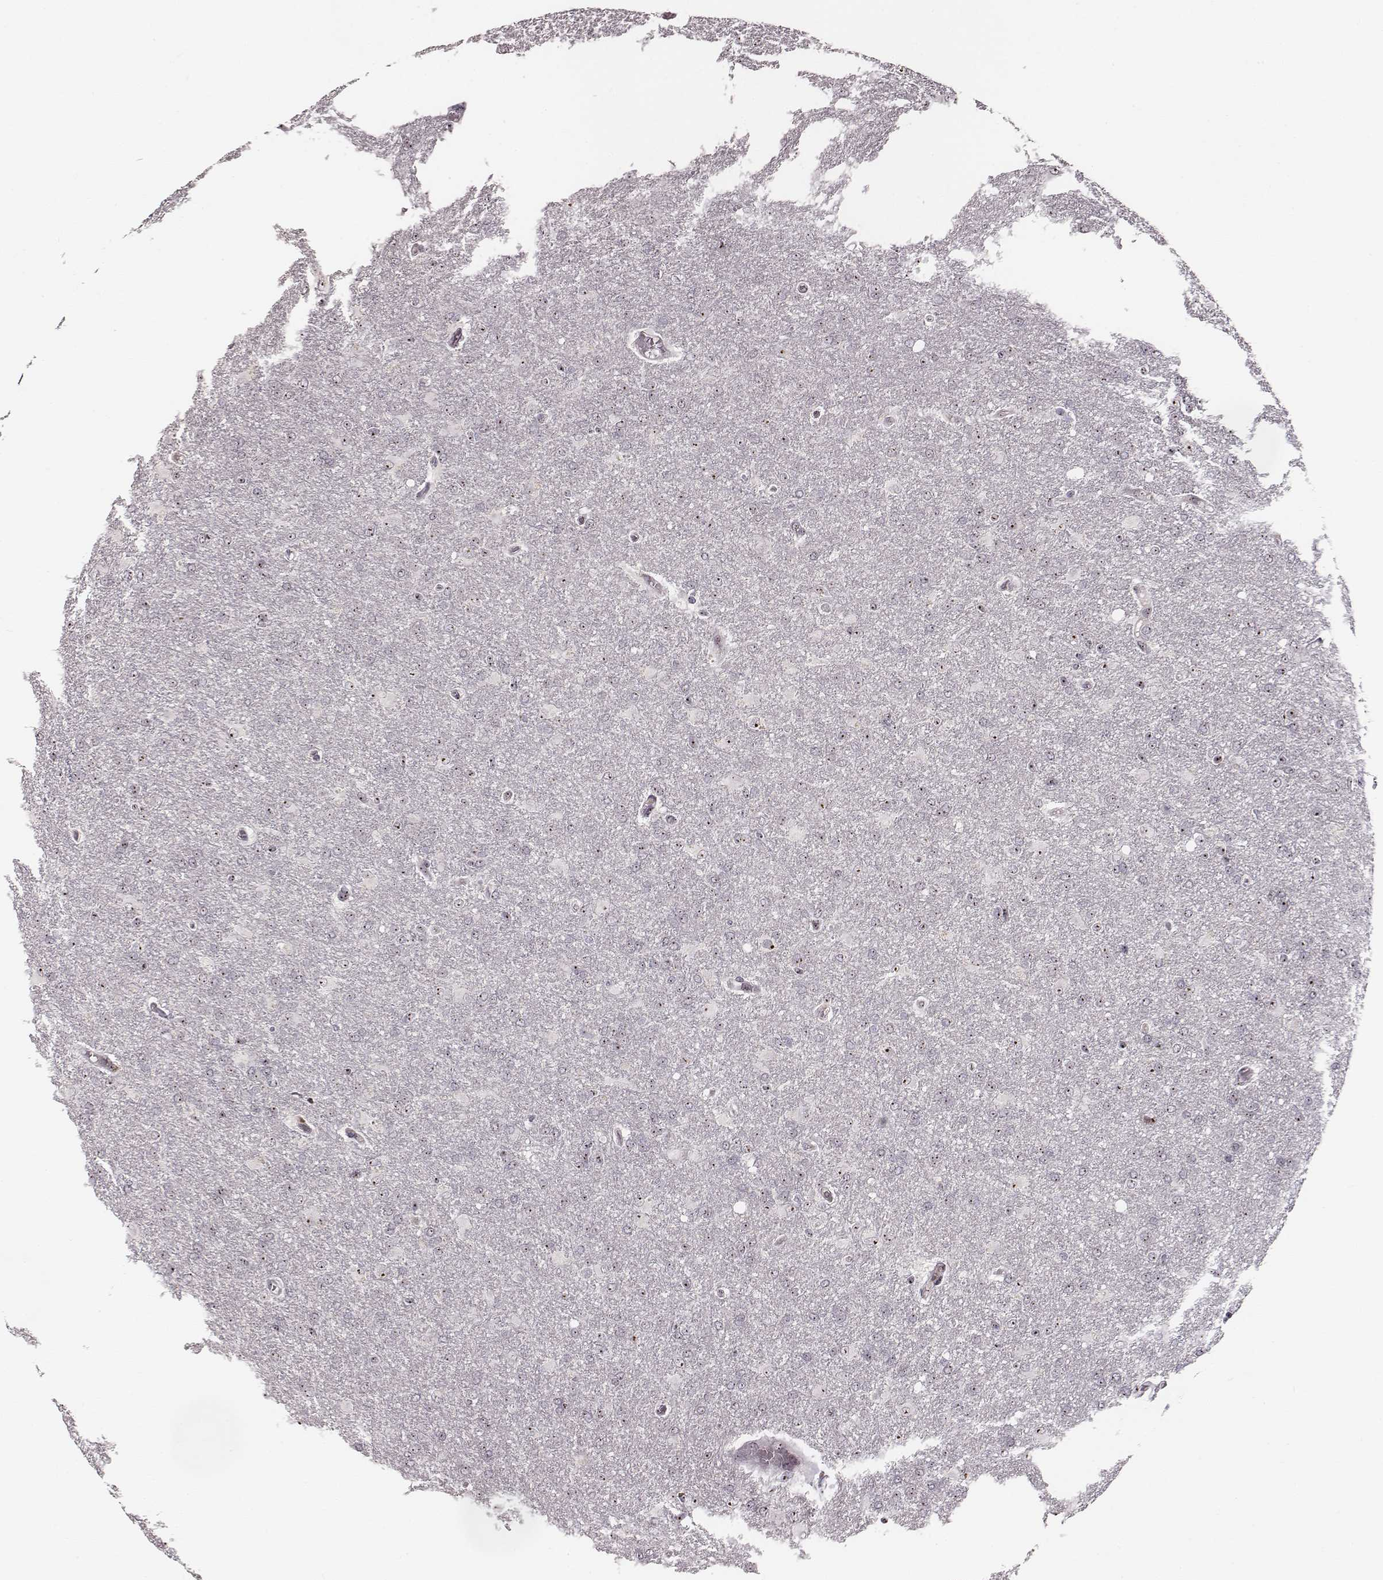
{"staining": {"intensity": "moderate", "quantity": ">75%", "location": "nuclear"}, "tissue": "glioma", "cell_type": "Tumor cells", "image_type": "cancer", "snomed": [{"axis": "morphology", "description": "Glioma, malignant, High grade"}, {"axis": "topography", "description": "Brain"}], "caption": "Protein staining reveals moderate nuclear positivity in approximately >75% of tumor cells in glioma.", "gene": "NOP56", "patient": {"sex": "male", "age": 68}}